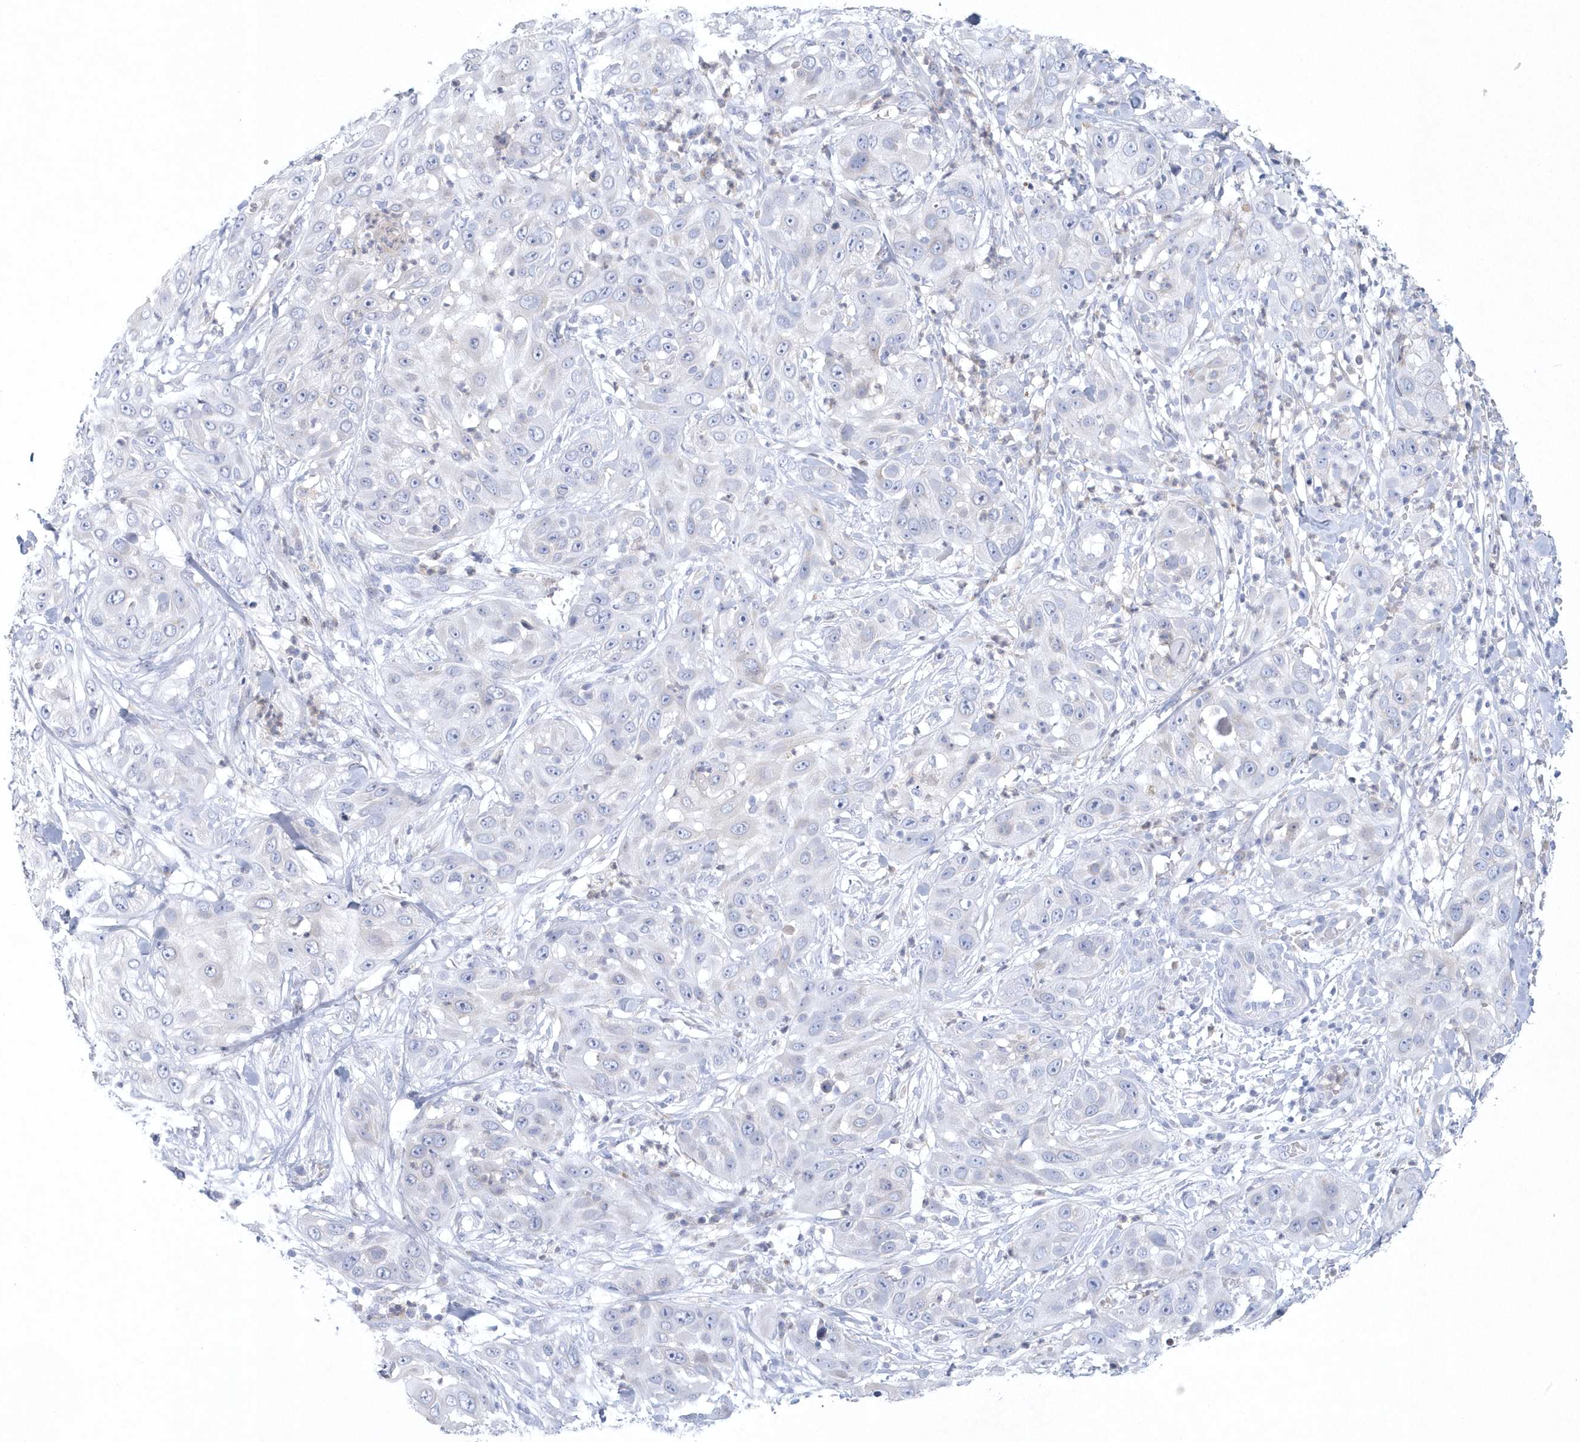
{"staining": {"intensity": "negative", "quantity": "none", "location": "none"}, "tissue": "skin cancer", "cell_type": "Tumor cells", "image_type": "cancer", "snomed": [{"axis": "morphology", "description": "Squamous cell carcinoma, NOS"}, {"axis": "topography", "description": "Skin"}], "caption": "A high-resolution histopathology image shows immunohistochemistry staining of skin cancer, which shows no significant expression in tumor cells.", "gene": "NIPAL1", "patient": {"sex": "female", "age": 44}}